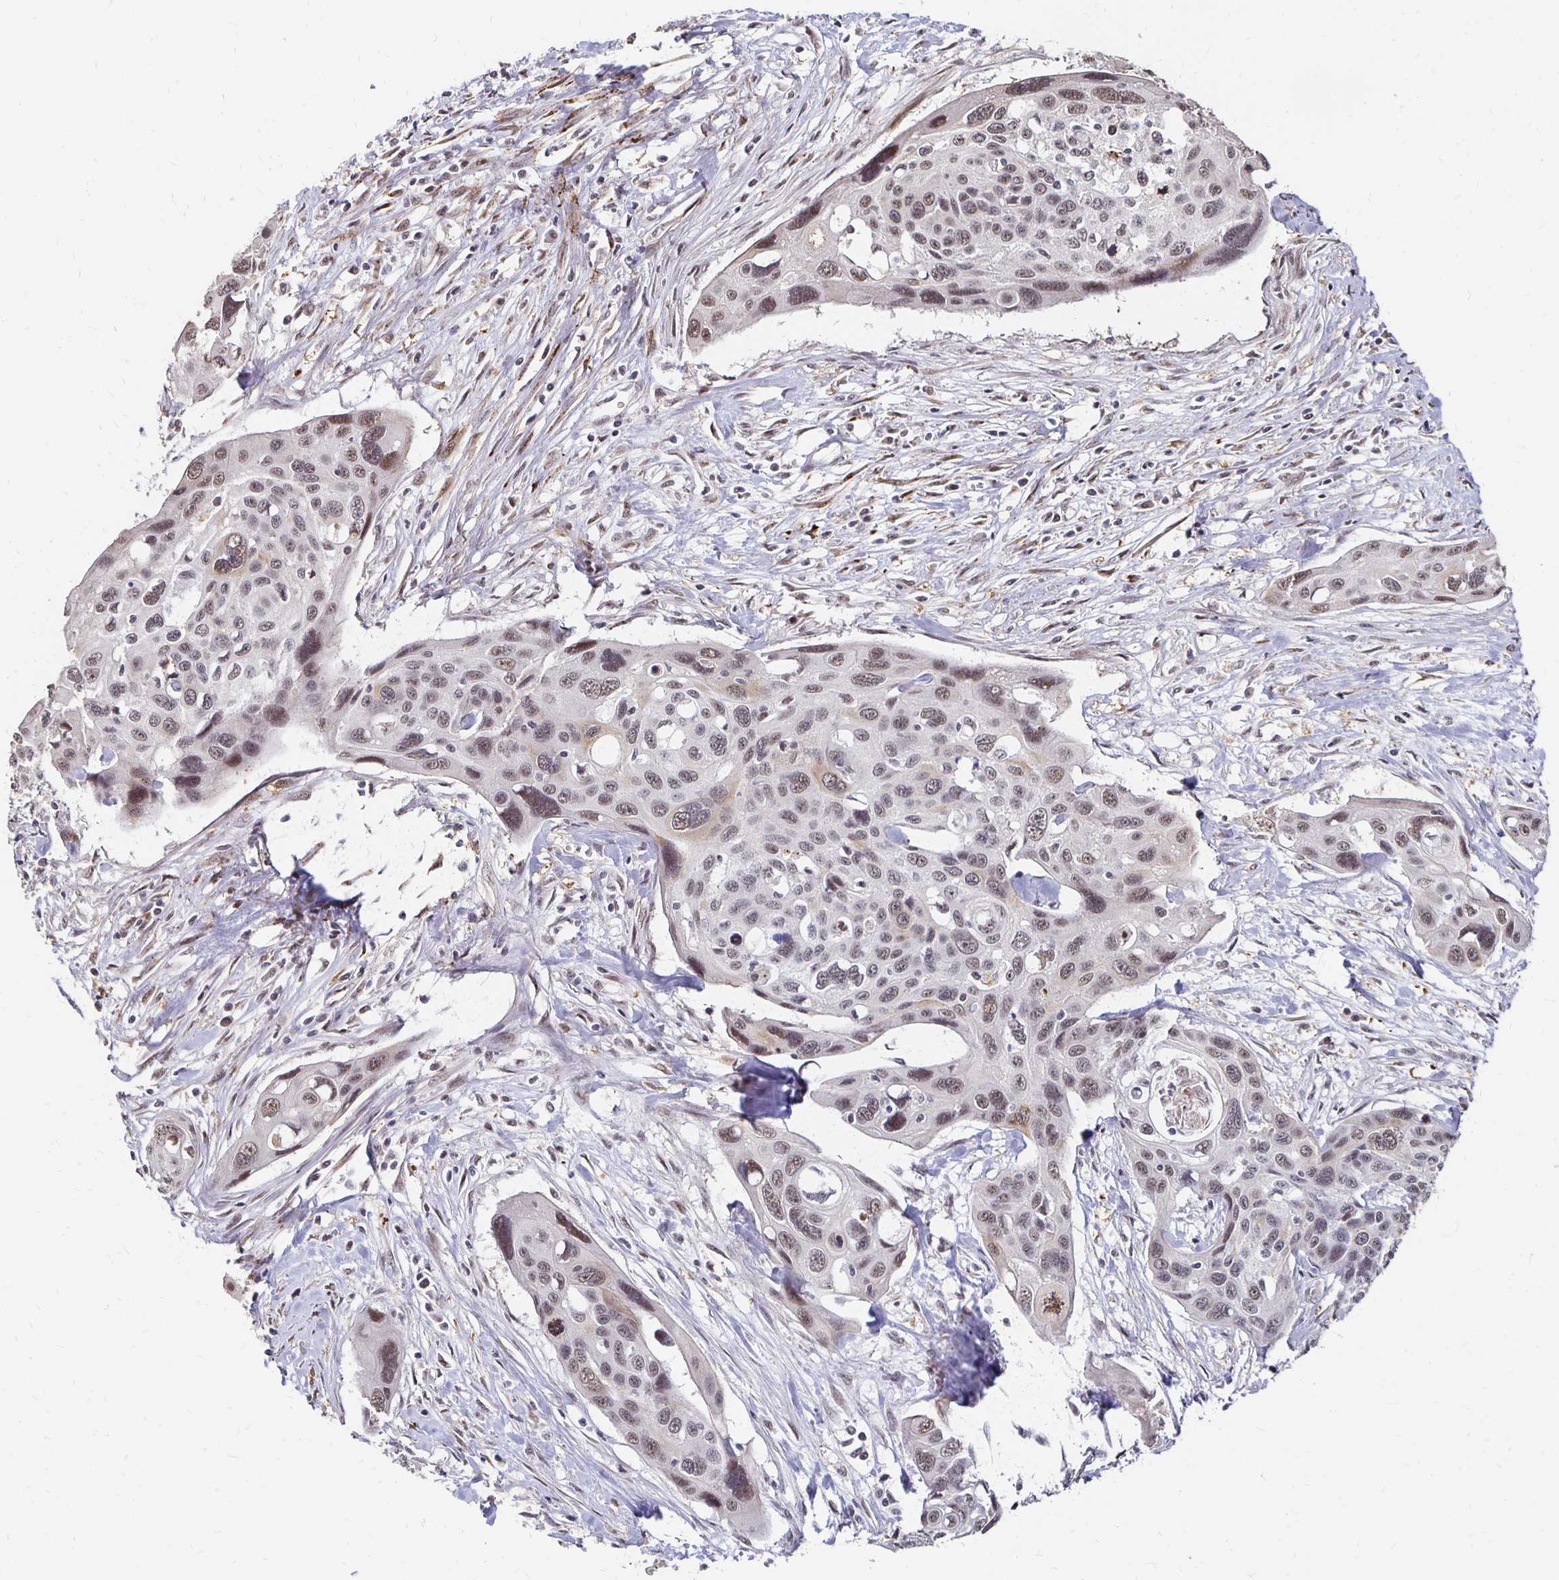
{"staining": {"intensity": "weak", "quantity": ">75%", "location": "nuclear"}, "tissue": "cervical cancer", "cell_type": "Tumor cells", "image_type": "cancer", "snomed": [{"axis": "morphology", "description": "Squamous cell carcinoma, NOS"}, {"axis": "topography", "description": "Cervix"}], "caption": "High-power microscopy captured an IHC micrograph of squamous cell carcinoma (cervical), revealing weak nuclear positivity in approximately >75% of tumor cells. (DAB (3,3'-diaminobenzidine) IHC with brightfield microscopy, high magnification).", "gene": "CLASRP", "patient": {"sex": "female", "age": 31}}